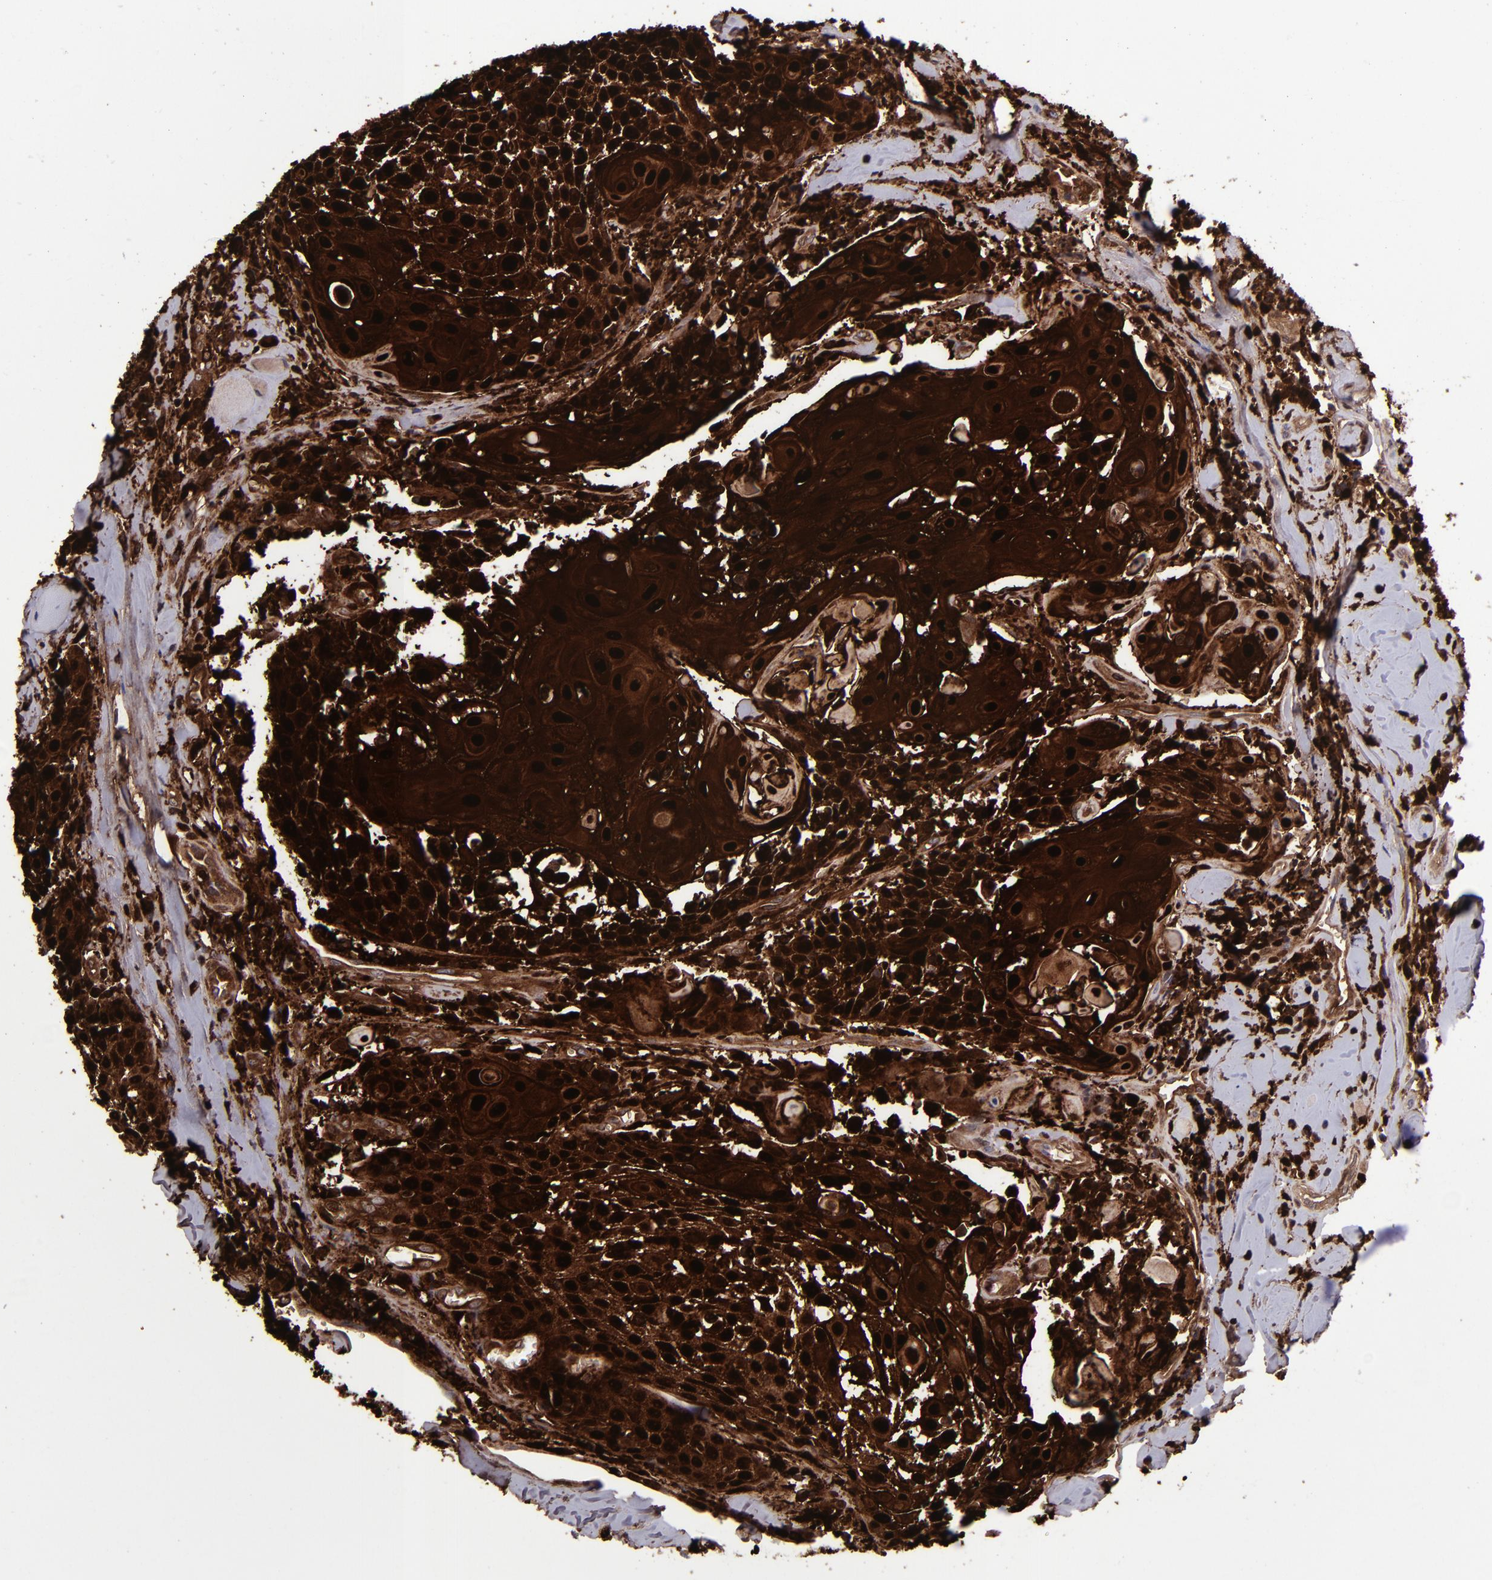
{"staining": {"intensity": "strong", "quantity": ">75%", "location": "cytoplasmic/membranous,nuclear"}, "tissue": "head and neck cancer", "cell_type": "Tumor cells", "image_type": "cancer", "snomed": [{"axis": "morphology", "description": "Squamous cell carcinoma, NOS"}, {"axis": "topography", "description": "Oral tissue"}, {"axis": "topography", "description": "Head-Neck"}], "caption": "A high amount of strong cytoplasmic/membranous and nuclear staining is present in about >75% of tumor cells in squamous cell carcinoma (head and neck) tissue.", "gene": "TYMP", "patient": {"sex": "female", "age": 82}}